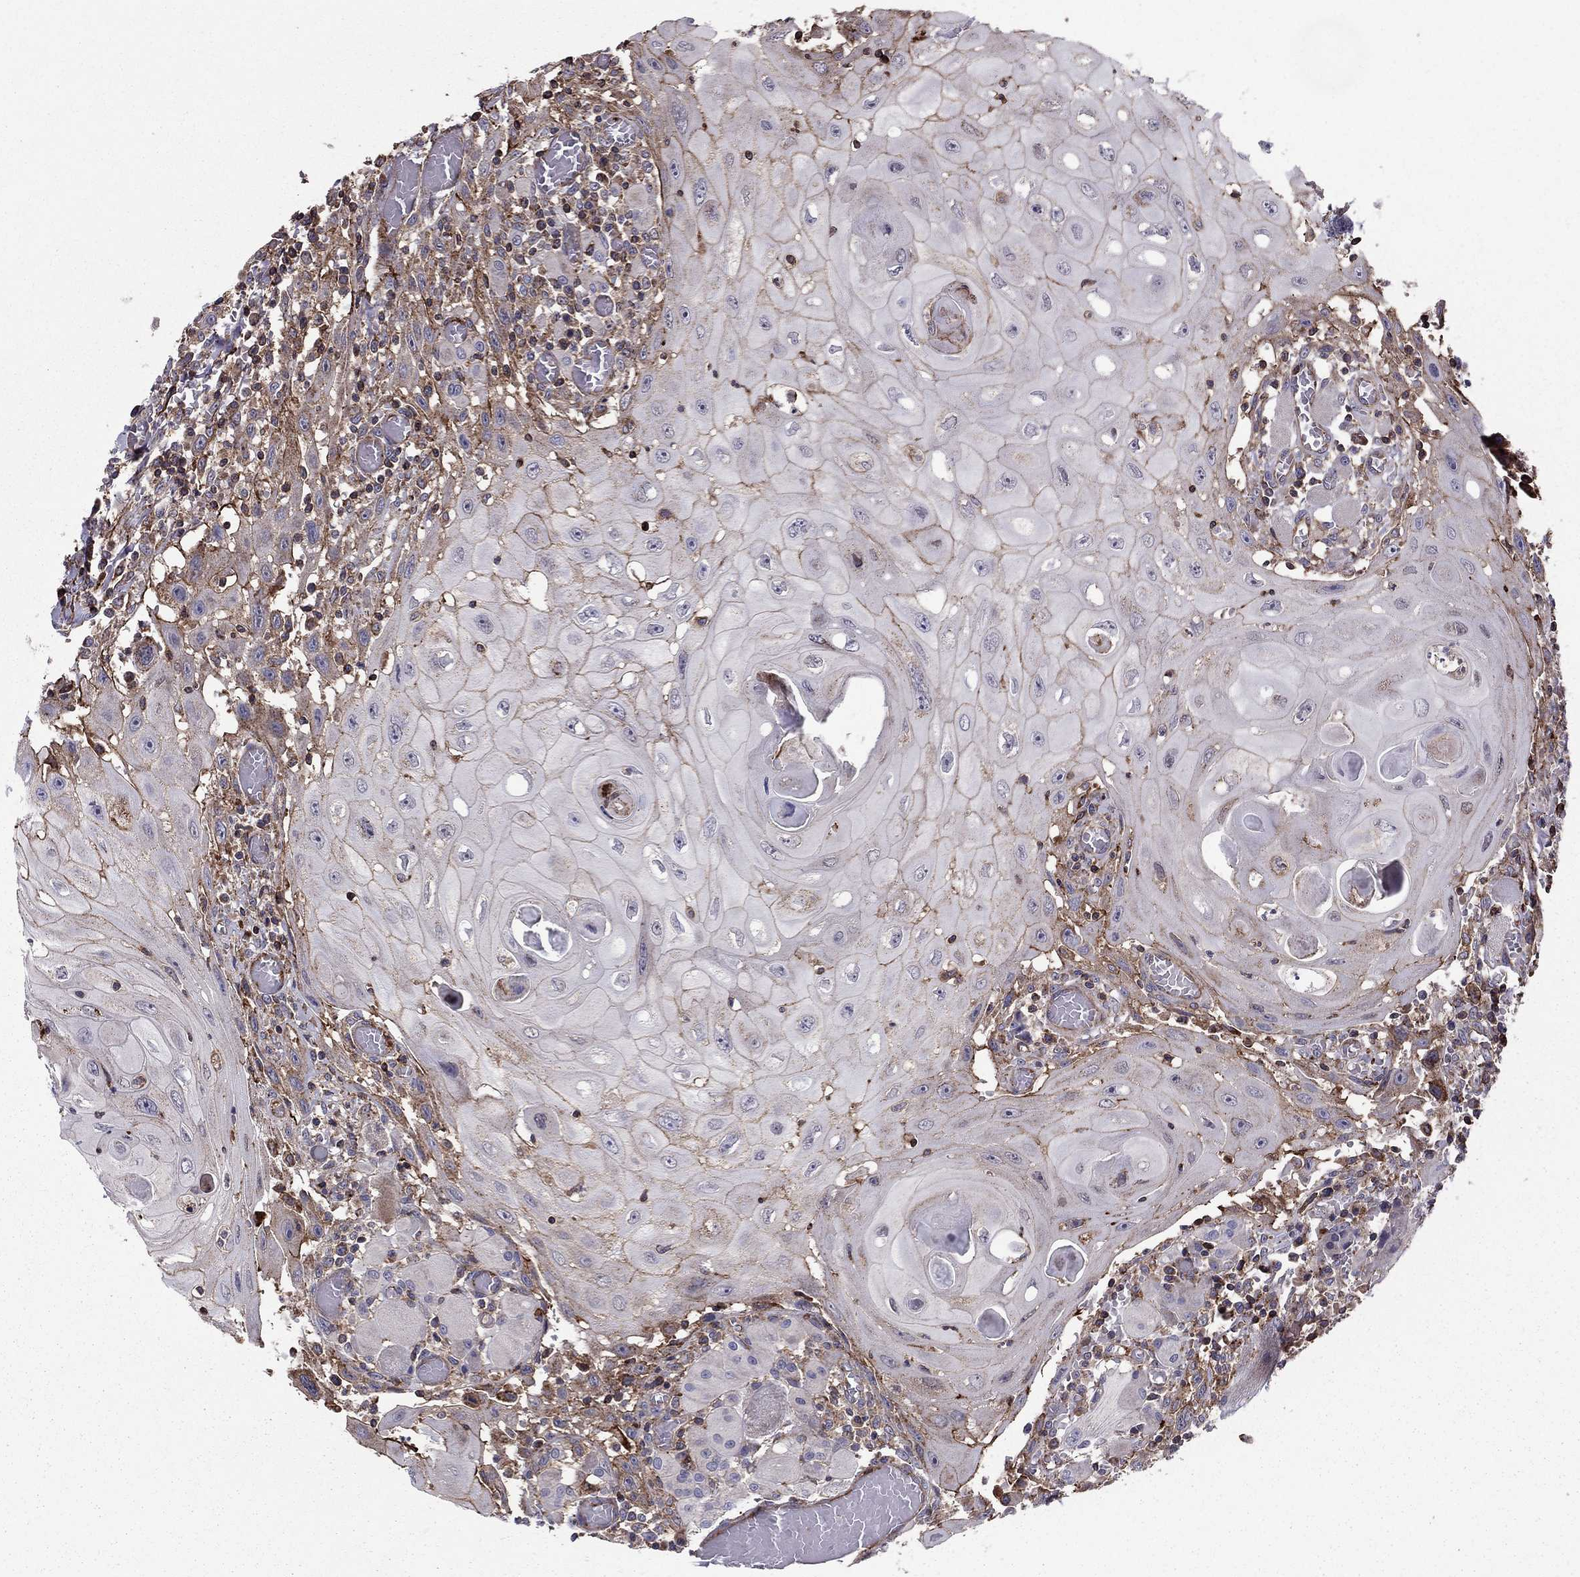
{"staining": {"intensity": "moderate", "quantity": "25%-75%", "location": "cytoplasmic/membranous"}, "tissue": "head and neck cancer", "cell_type": "Tumor cells", "image_type": "cancer", "snomed": [{"axis": "morphology", "description": "Normal tissue, NOS"}, {"axis": "morphology", "description": "Squamous cell carcinoma, NOS"}, {"axis": "topography", "description": "Oral tissue"}, {"axis": "topography", "description": "Head-Neck"}], "caption": "Immunohistochemistry (IHC) micrograph of neoplastic tissue: human head and neck squamous cell carcinoma stained using immunohistochemistry reveals medium levels of moderate protein expression localized specifically in the cytoplasmic/membranous of tumor cells, appearing as a cytoplasmic/membranous brown color.", "gene": "ALG6", "patient": {"sex": "male", "age": 71}}